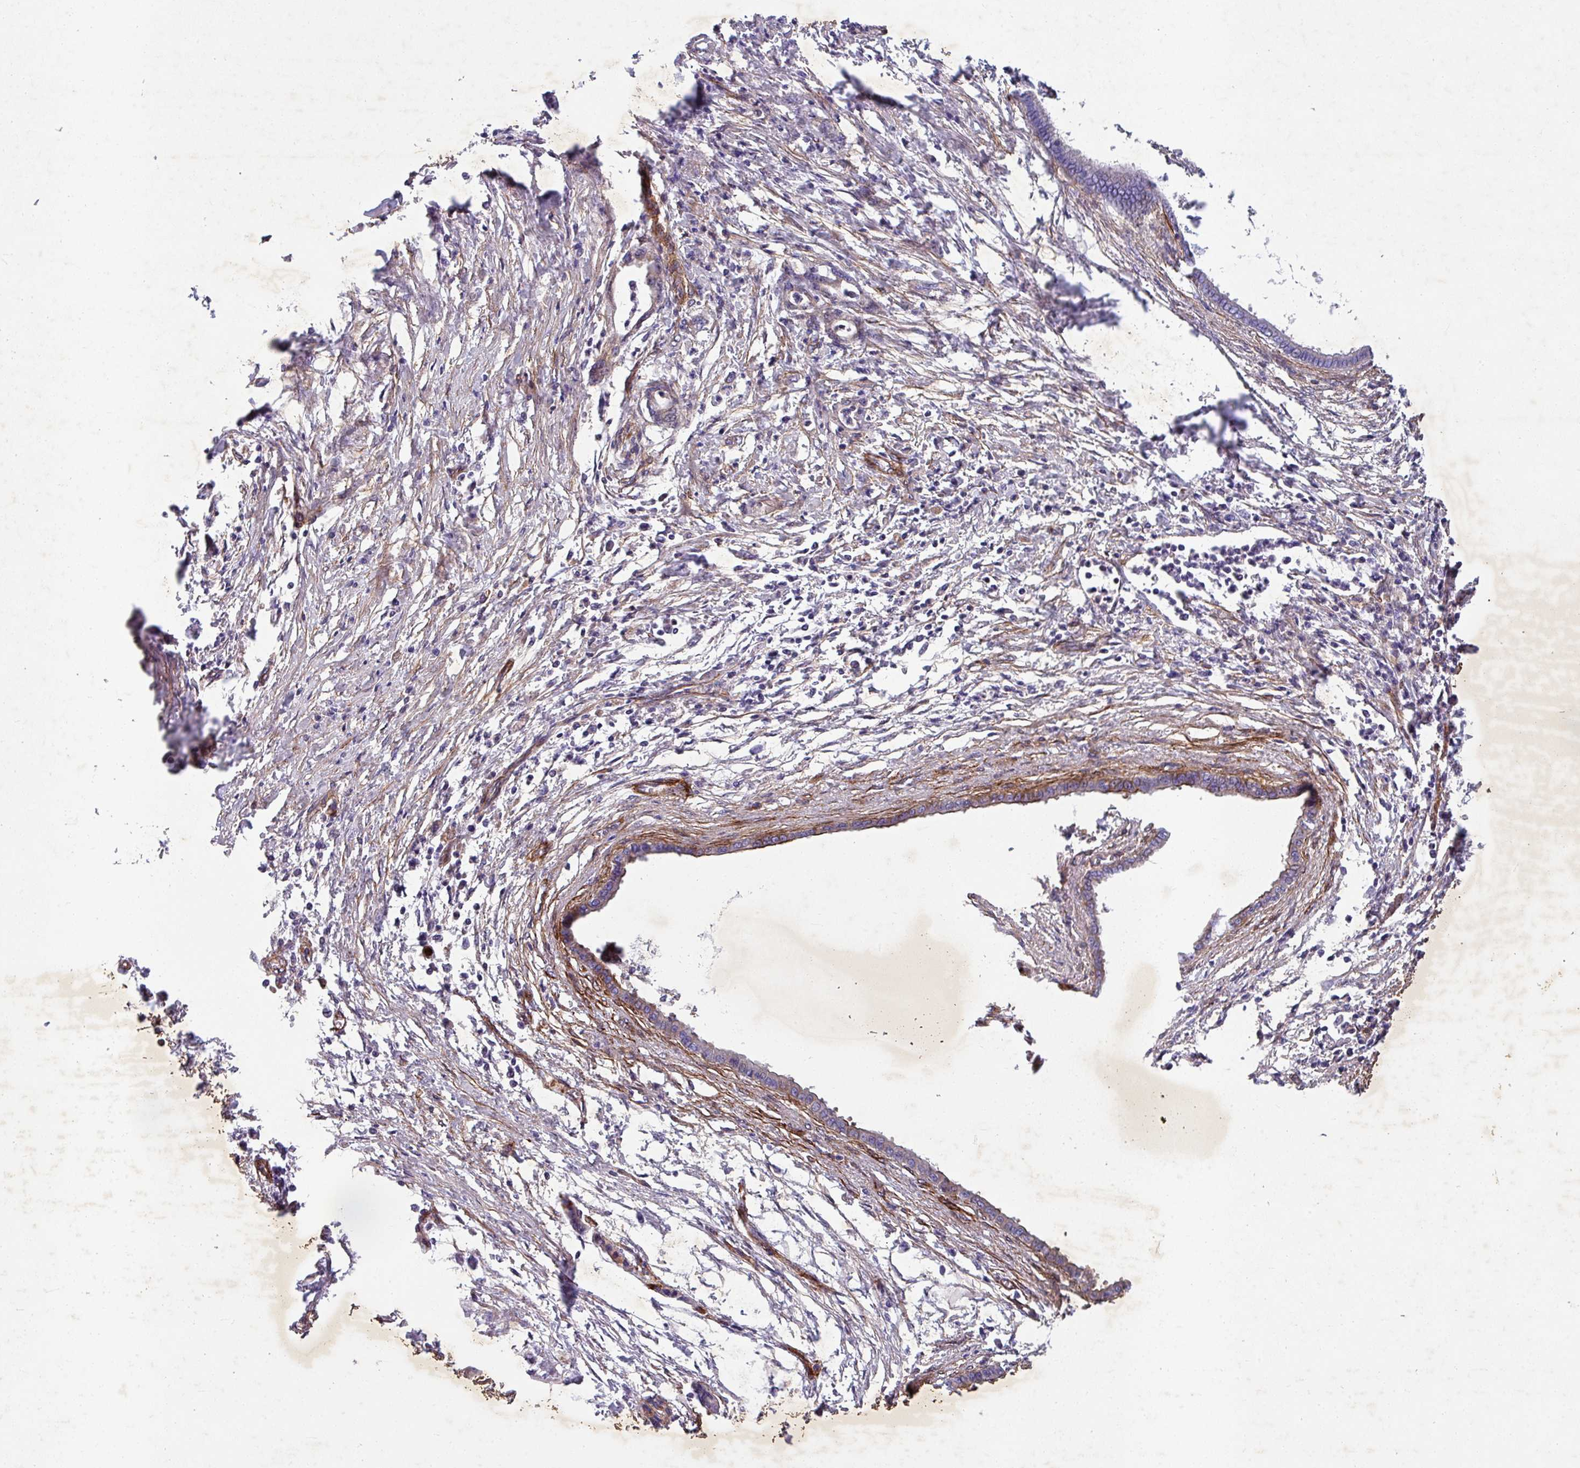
{"staining": {"intensity": "weak", "quantity": "25%-75%", "location": "cytoplasmic/membranous"}, "tissue": "pancreatic cancer", "cell_type": "Tumor cells", "image_type": "cancer", "snomed": [{"axis": "morphology", "description": "Adenocarcinoma, NOS"}, {"axis": "topography", "description": "Pancreas"}], "caption": "Adenocarcinoma (pancreatic) stained for a protein displays weak cytoplasmic/membranous positivity in tumor cells.", "gene": "ATP2C2", "patient": {"sex": "female", "age": 55}}